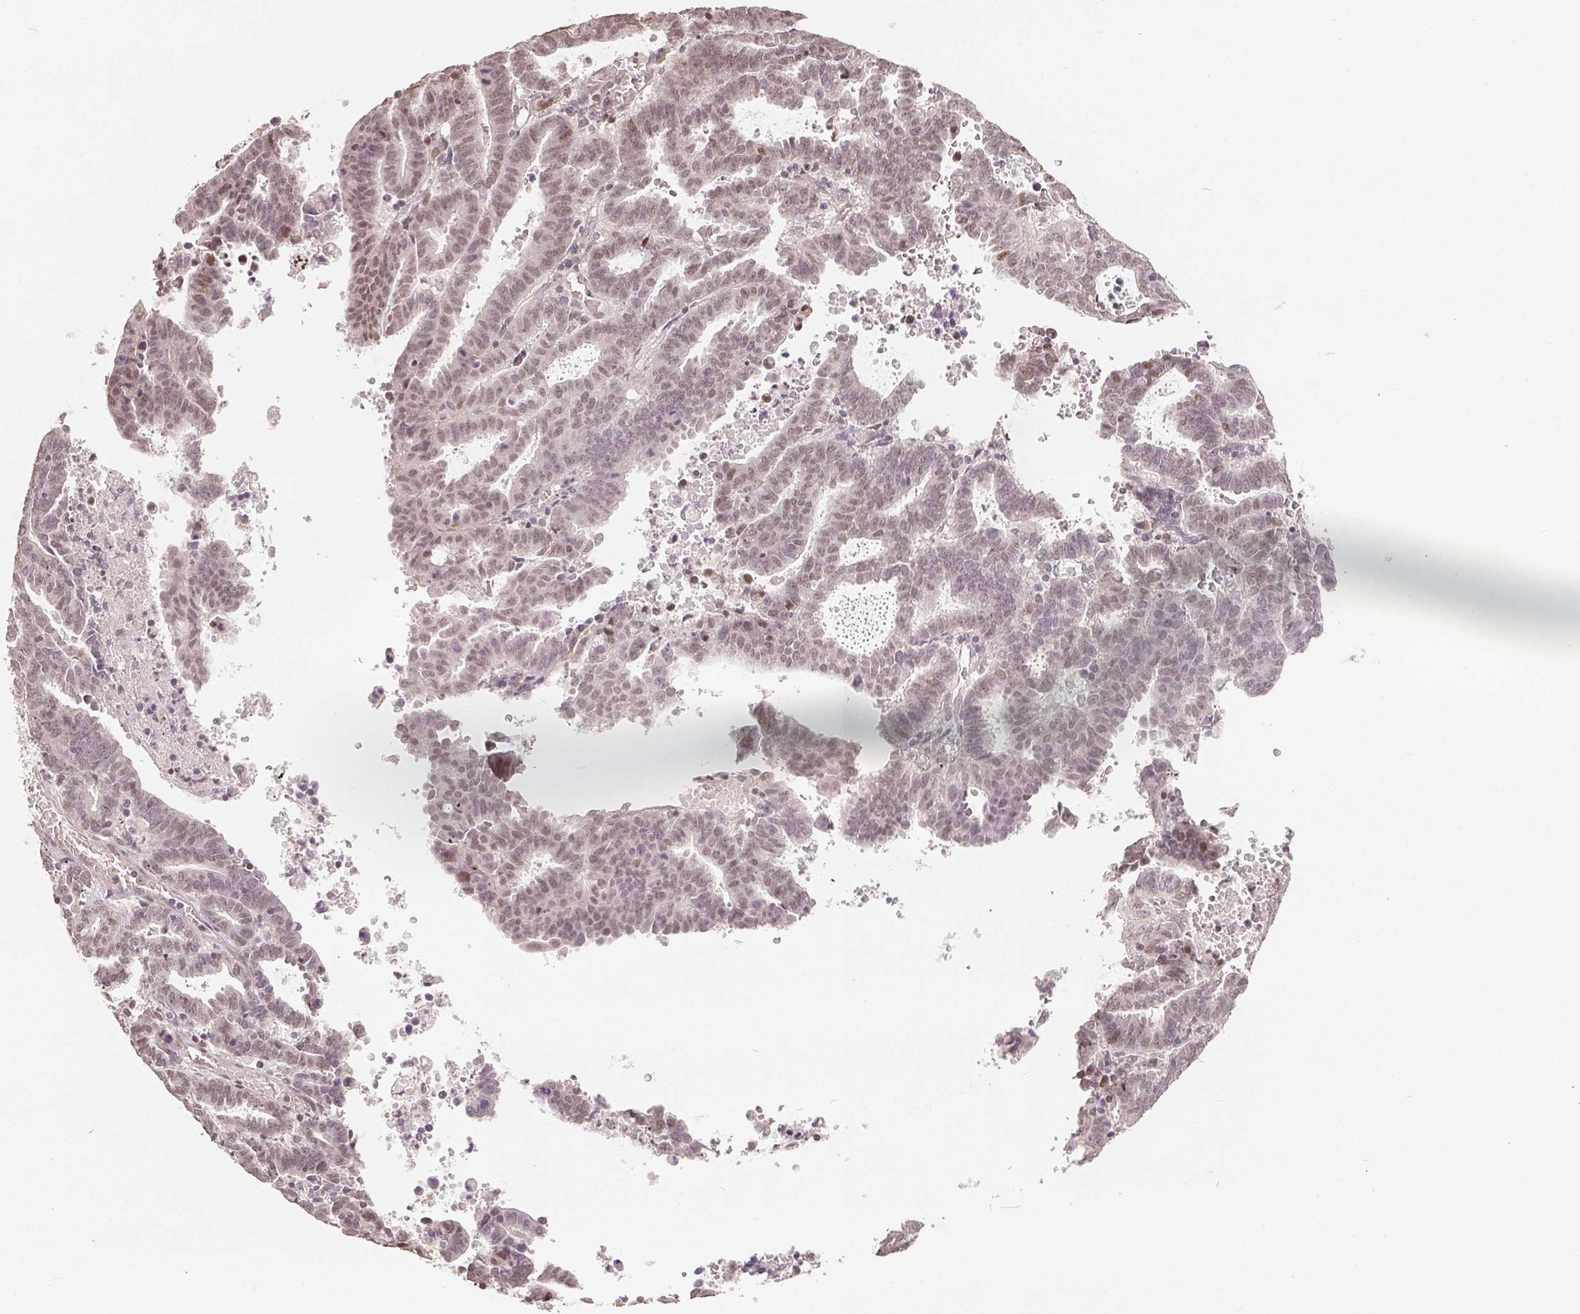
{"staining": {"intensity": "weak", "quantity": ">75%", "location": "nuclear"}, "tissue": "endometrial cancer", "cell_type": "Tumor cells", "image_type": "cancer", "snomed": [{"axis": "morphology", "description": "Adenocarcinoma, NOS"}, {"axis": "topography", "description": "Uterus"}], "caption": "The micrograph exhibits staining of endometrial cancer, revealing weak nuclear protein positivity (brown color) within tumor cells.", "gene": "CCDC138", "patient": {"sex": "female", "age": 83}}